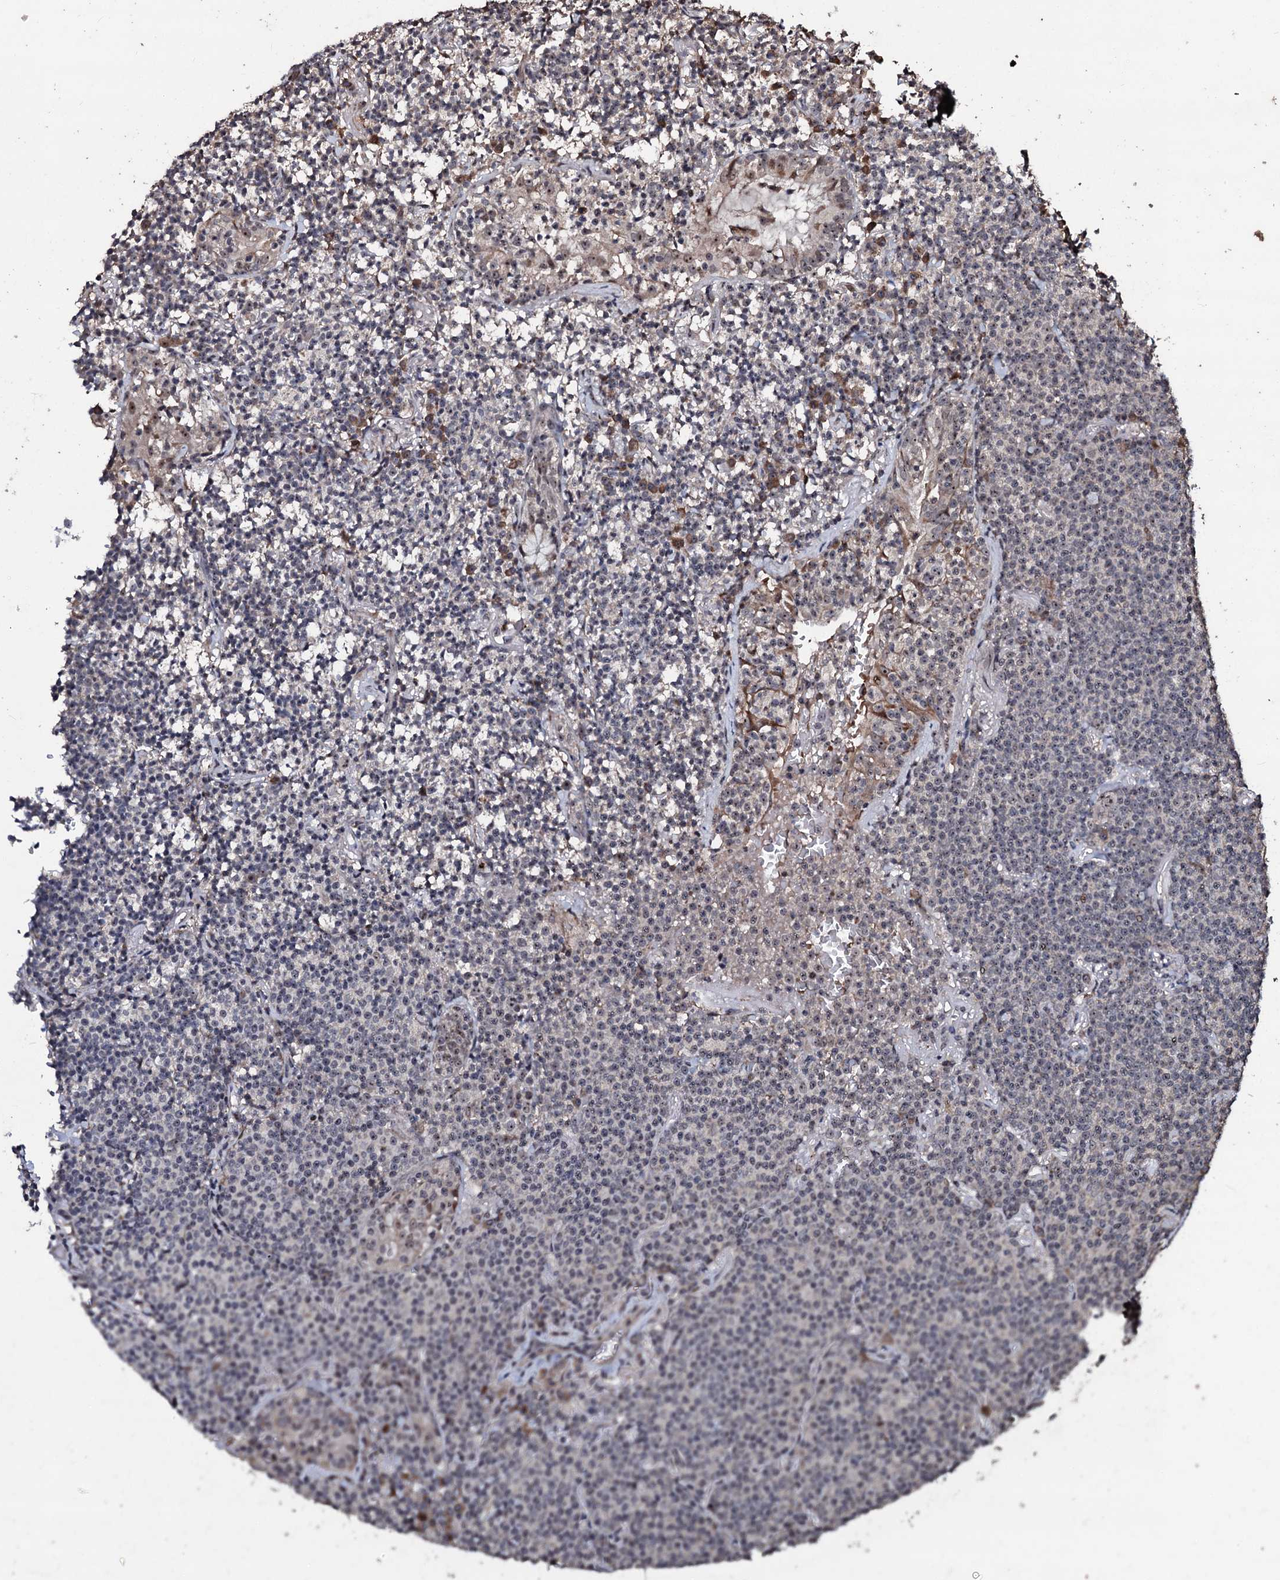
{"staining": {"intensity": "weak", "quantity": "<25%", "location": "nuclear"}, "tissue": "lymphoma", "cell_type": "Tumor cells", "image_type": "cancer", "snomed": [{"axis": "morphology", "description": "Malignant lymphoma, non-Hodgkin's type, Low grade"}, {"axis": "topography", "description": "Lung"}], "caption": "Tumor cells show no significant positivity in low-grade malignant lymphoma, non-Hodgkin's type.", "gene": "SUPT7L", "patient": {"sex": "female", "age": 71}}